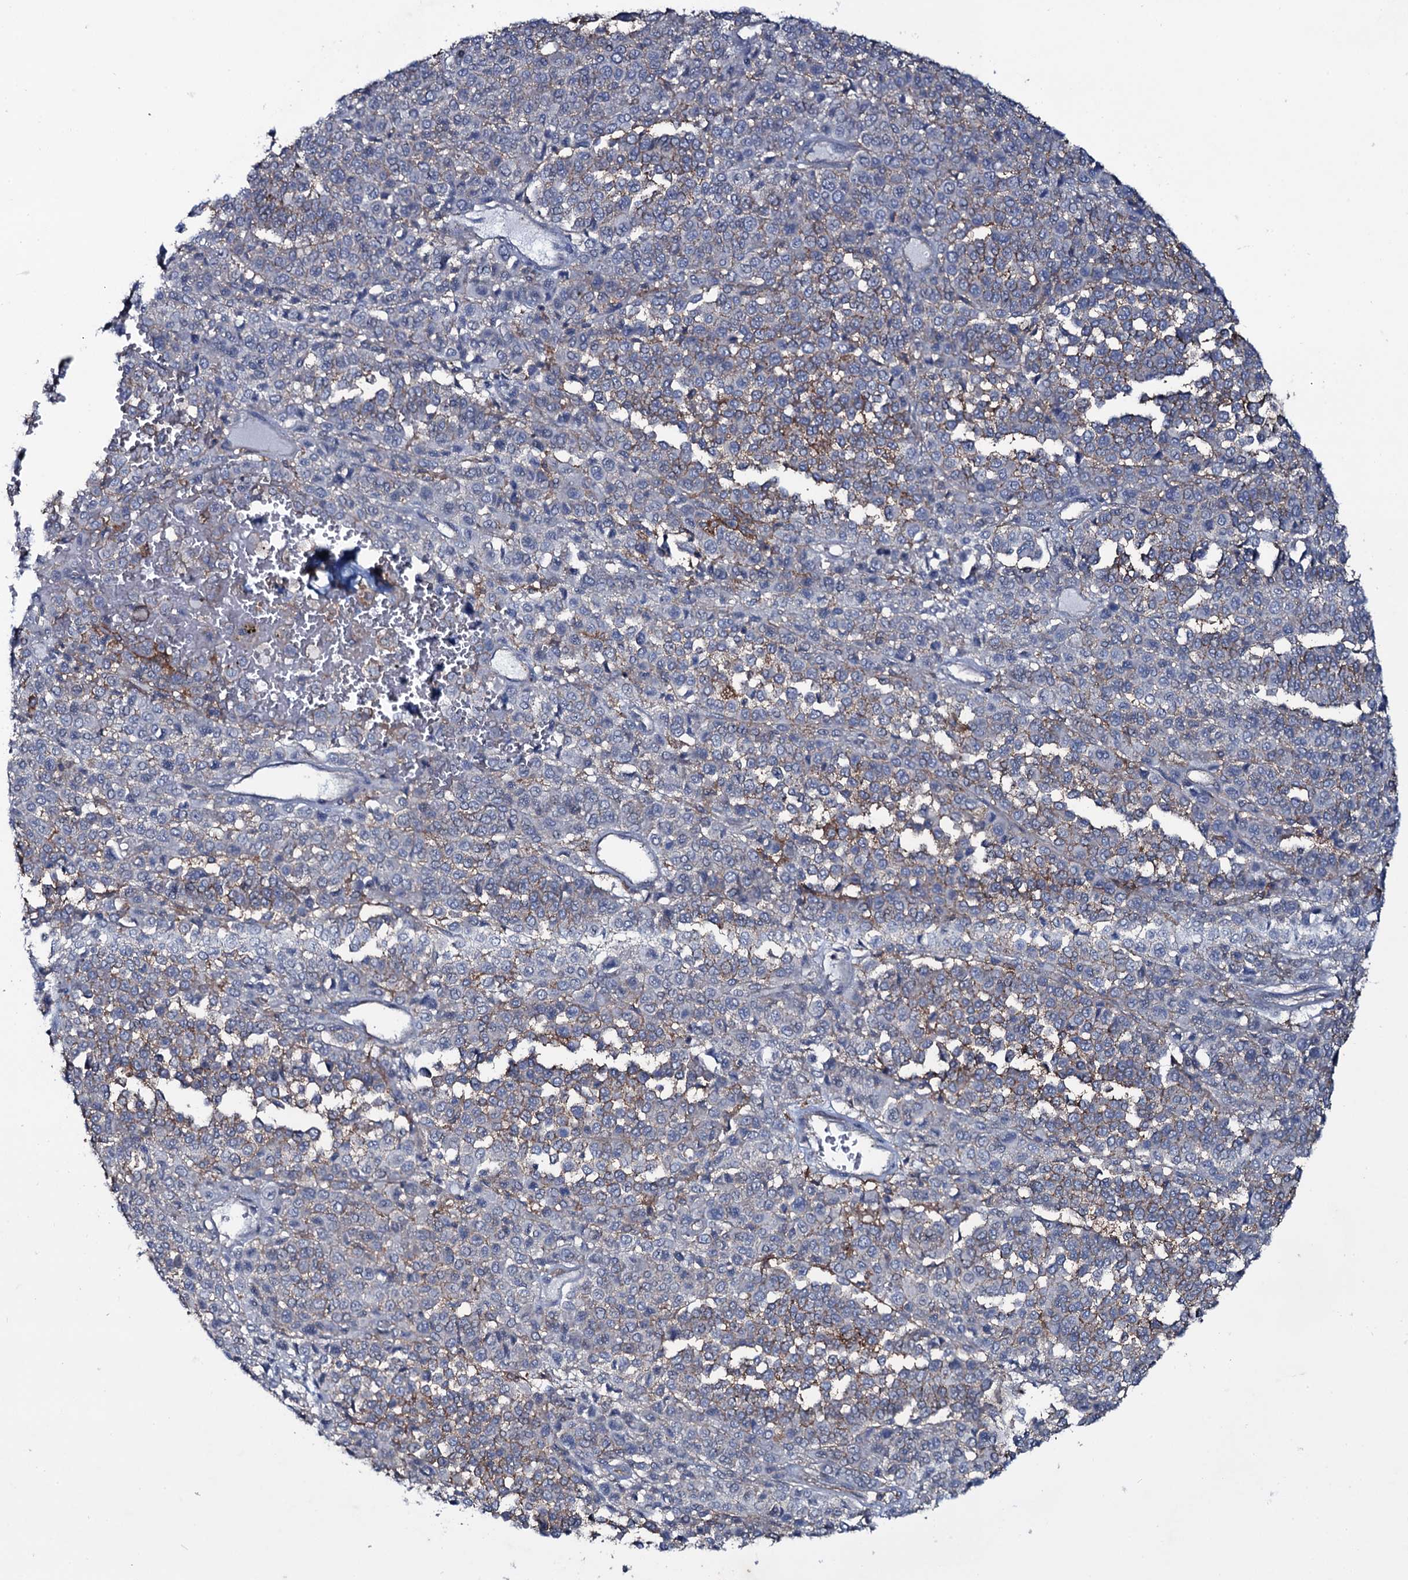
{"staining": {"intensity": "negative", "quantity": "none", "location": "none"}, "tissue": "melanoma", "cell_type": "Tumor cells", "image_type": "cancer", "snomed": [{"axis": "morphology", "description": "Malignant melanoma, Metastatic site"}, {"axis": "topography", "description": "Pancreas"}], "caption": "High power microscopy micrograph of an immunohistochemistry (IHC) histopathology image of melanoma, revealing no significant staining in tumor cells.", "gene": "SNAP23", "patient": {"sex": "female", "age": 30}}